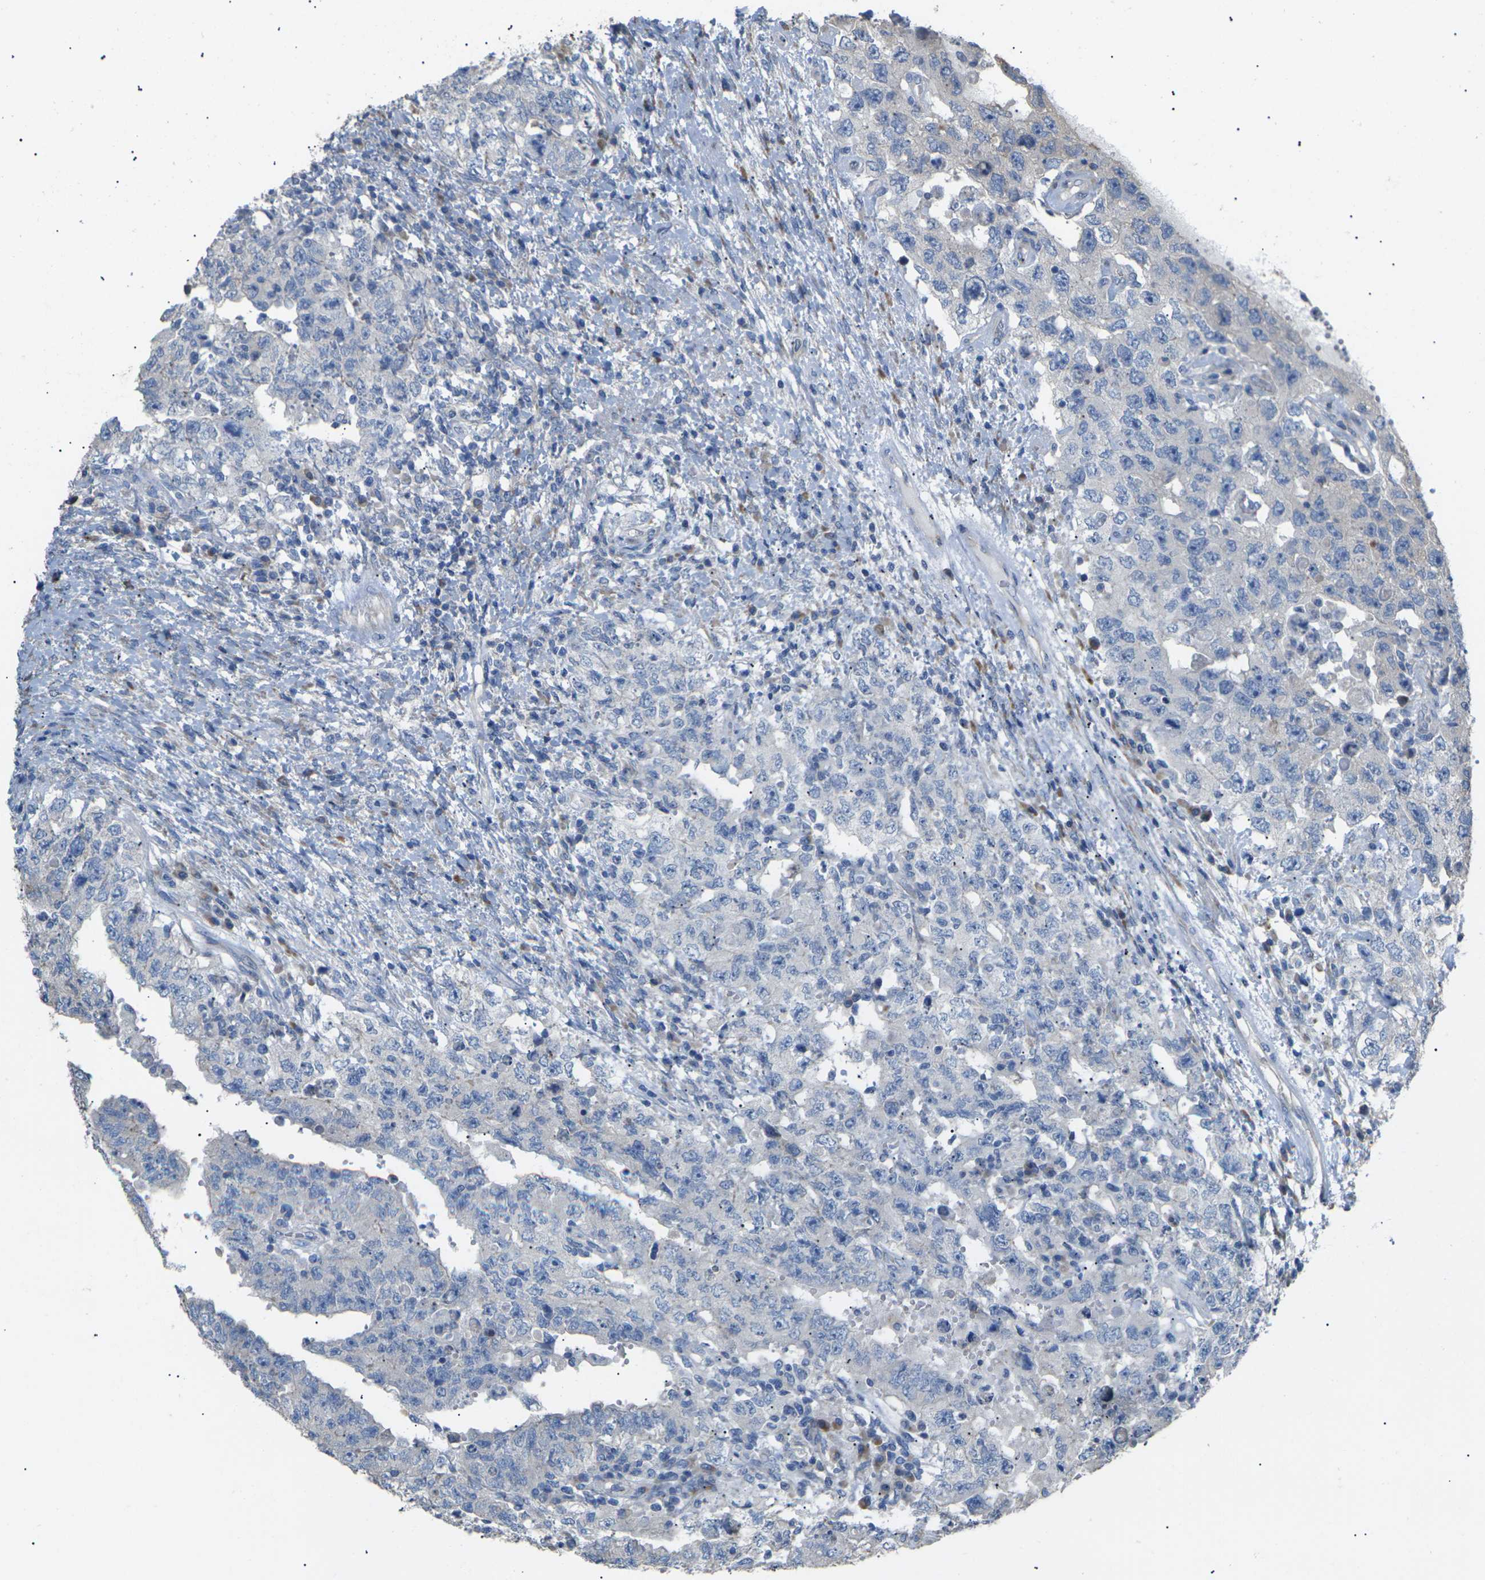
{"staining": {"intensity": "negative", "quantity": "none", "location": "none"}, "tissue": "testis cancer", "cell_type": "Tumor cells", "image_type": "cancer", "snomed": [{"axis": "morphology", "description": "Carcinoma, Embryonal, NOS"}, {"axis": "topography", "description": "Testis"}], "caption": "Tumor cells are negative for protein expression in human testis cancer.", "gene": "KLHDC8B", "patient": {"sex": "male", "age": 26}}